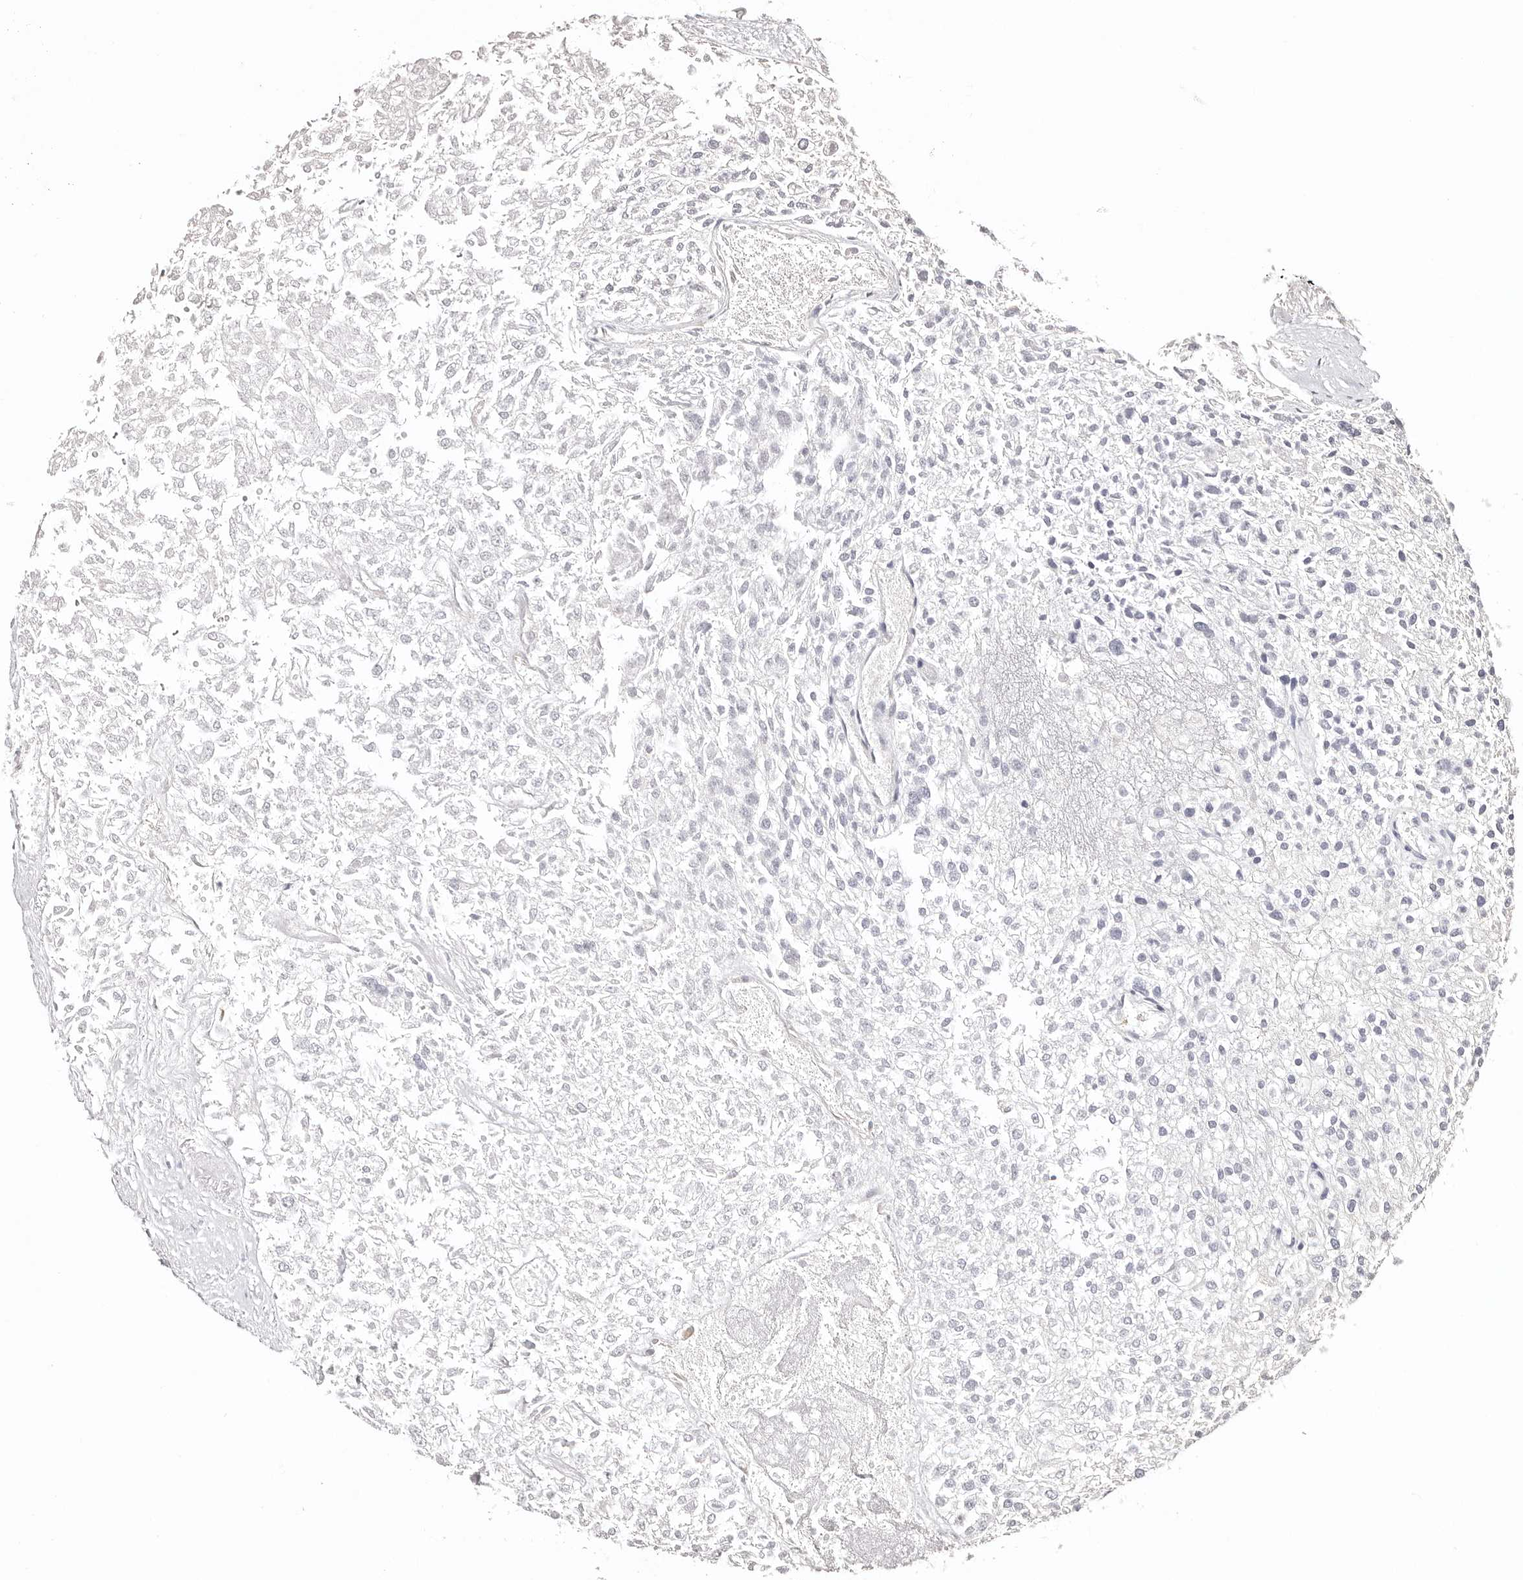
{"staining": {"intensity": "negative", "quantity": "none", "location": "none"}, "tissue": "renal cancer", "cell_type": "Tumor cells", "image_type": "cancer", "snomed": [{"axis": "morphology", "description": "Adenocarcinoma, NOS"}, {"axis": "topography", "description": "Kidney"}], "caption": "Immunohistochemical staining of human renal cancer reveals no significant staining in tumor cells. (Stains: DAB (3,3'-diaminobenzidine) IHC with hematoxylin counter stain, Microscopy: brightfield microscopy at high magnification).", "gene": "ZNF557", "patient": {"sex": "female", "age": 54}}